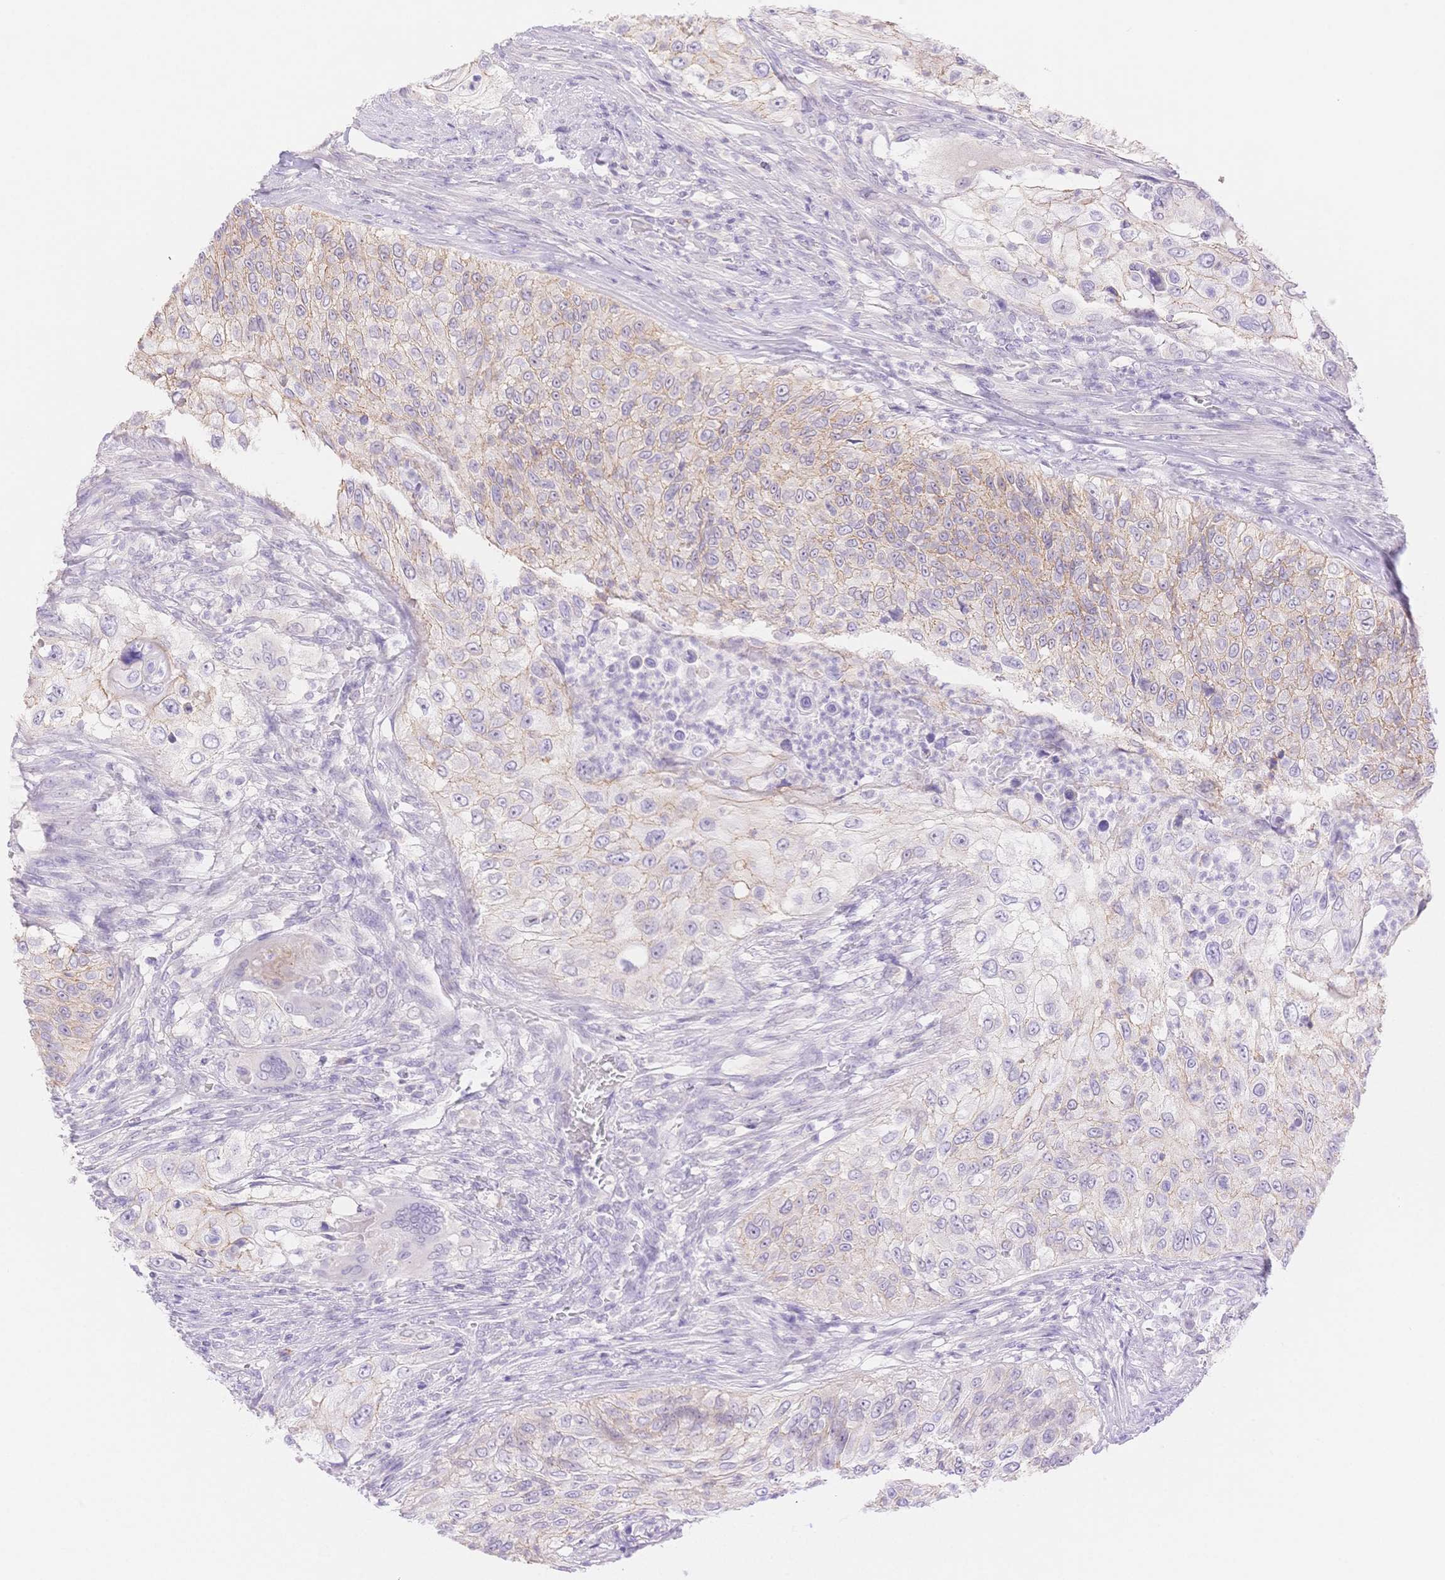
{"staining": {"intensity": "weak", "quantity": "25%-75%", "location": "cytoplasmic/membranous"}, "tissue": "urothelial cancer", "cell_type": "Tumor cells", "image_type": "cancer", "snomed": [{"axis": "morphology", "description": "Urothelial carcinoma, High grade"}, {"axis": "topography", "description": "Urinary bladder"}], "caption": "A micrograph showing weak cytoplasmic/membranous positivity in approximately 25%-75% of tumor cells in urothelial cancer, as visualized by brown immunohistochemical staining.", "gene": "WDR54", "patient": {"sex": "female", "age": 60}}